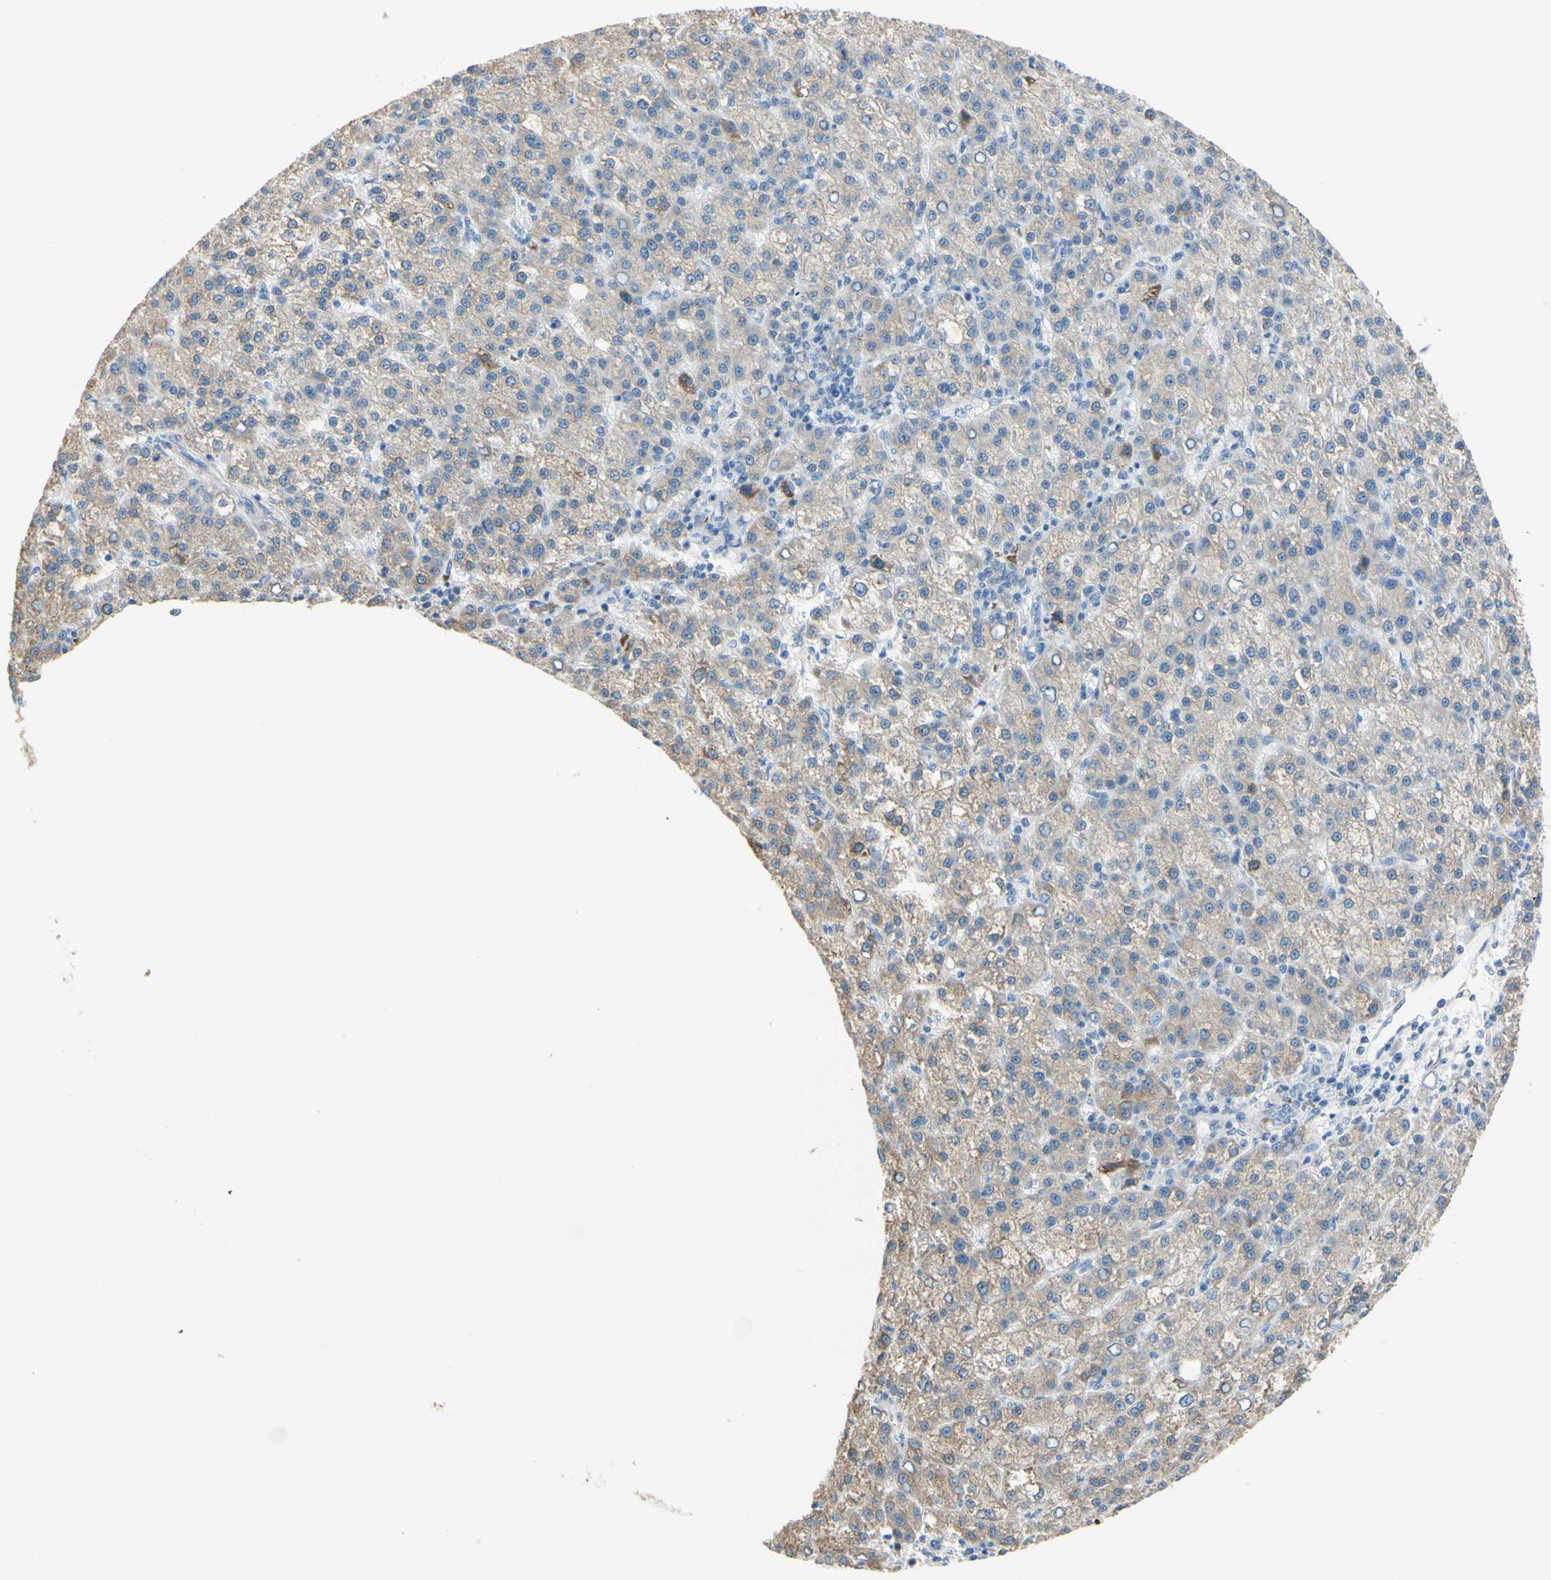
{"staining": {"intensity": "weak", "quantity": "25%-75%", "location": "cytoplasmic/membranous"}, "tissue": "liver cancer", "cell_type": "Tumor cells", "image_type": "cancer", "snomed": [{"axis": "morphology", "description": "Carcinoma, Hepatocellular, NOS"}, {"axis": "topography", "description": "Liver"}], "caption": "Approximately 25%-75% of tumor cells in liver cancer (hepatocellular carcinoma) reveal weak cytoplasmic/membranous protein expression as visualized by brown immunohistochemical staining.", "gene": "NCBP2L", "patient": {"sex": "female", "age": 58}}